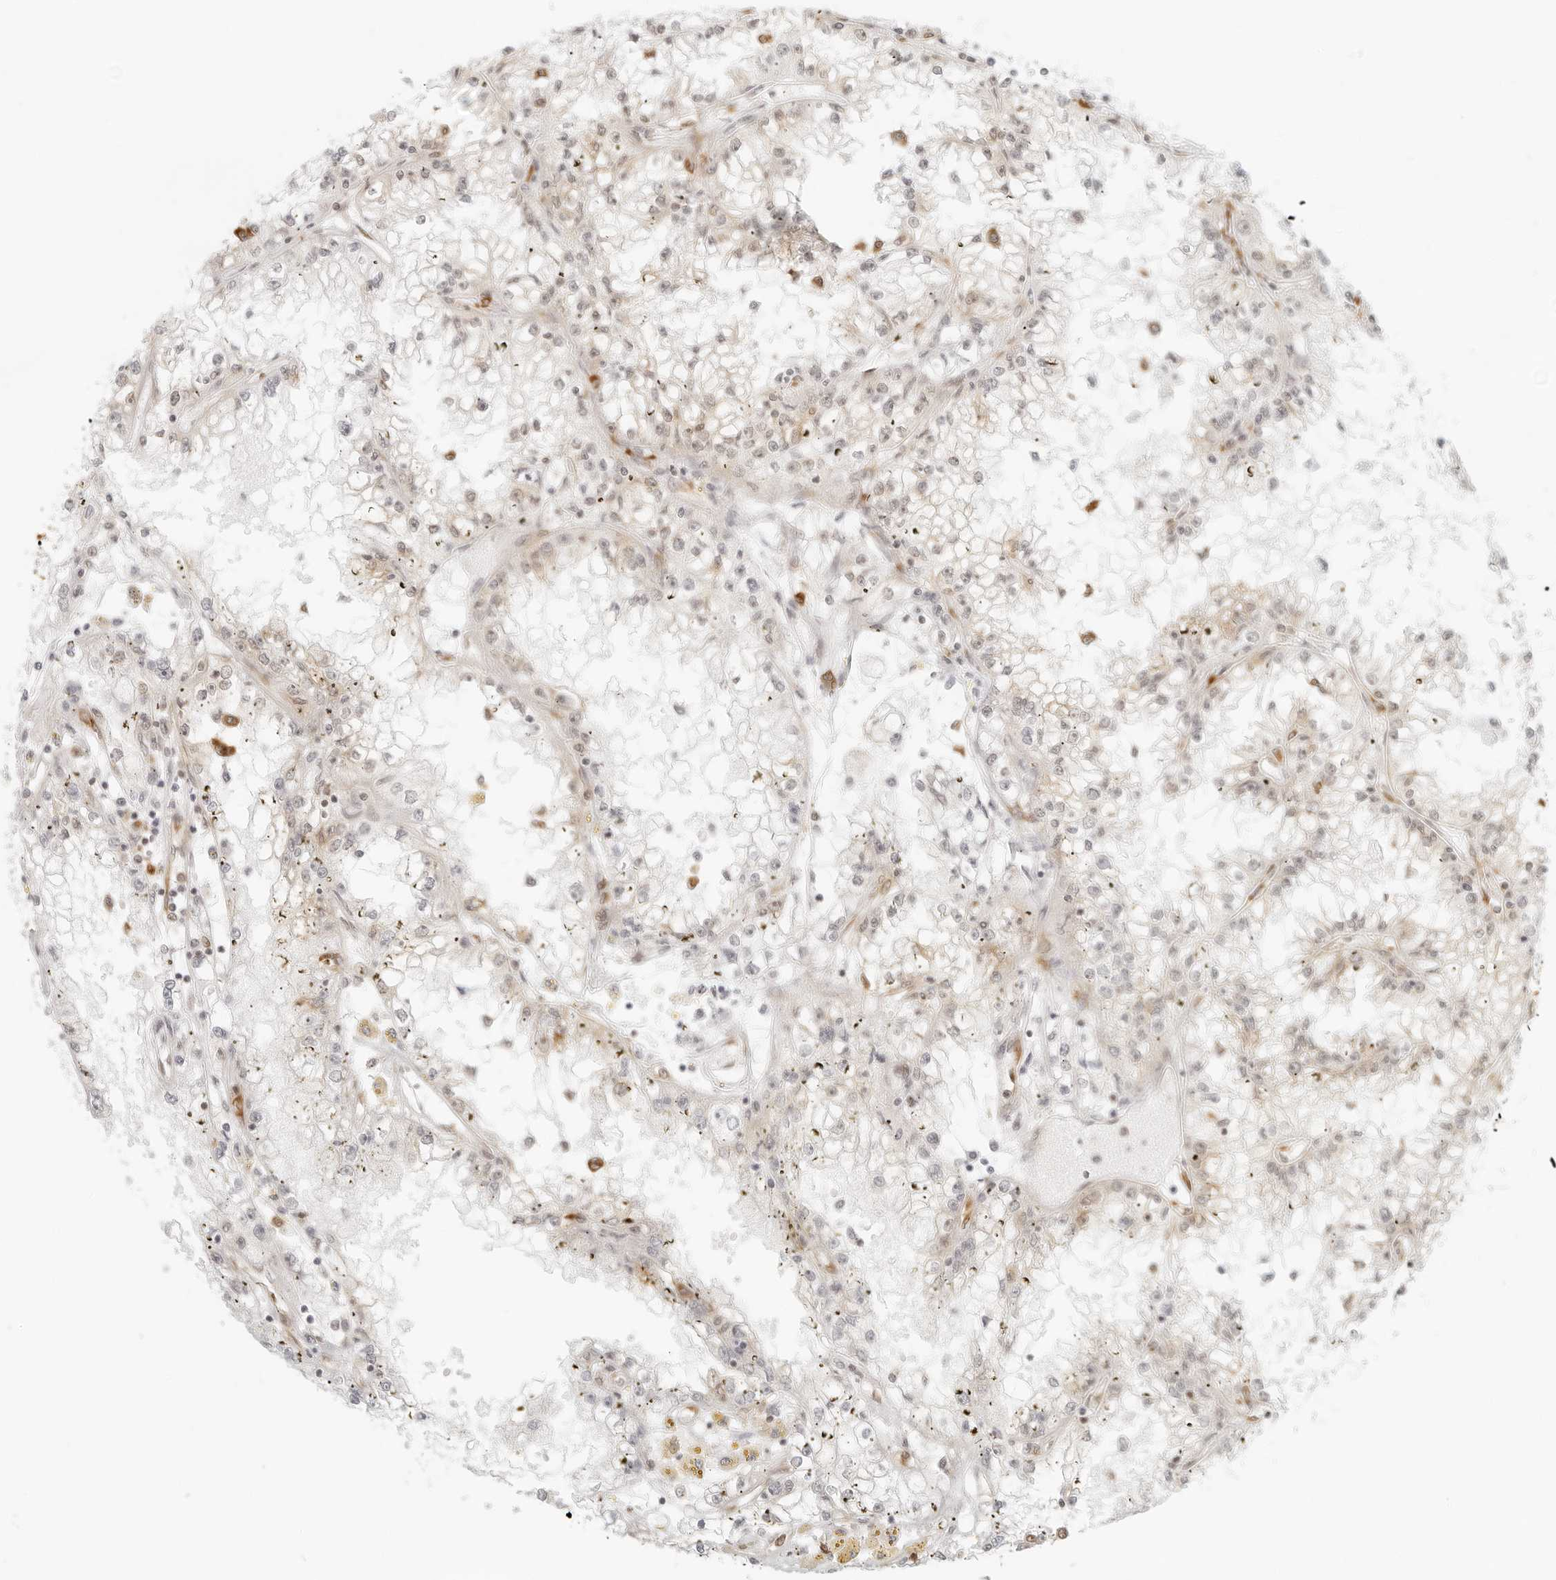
{"staining": {"intensity": "weak", "quantity": "25%-75%", "location": "cytoplasmic/membranous"}, "tissue": "renal cancer", "cell_type": "Tumor cells", "image_type": "cancer", "snomed": [{"axis": "morphology", "description": "Adenocarcinoma, NOS"}, {"axis": "topography", "description": "Kidney"}], "caption": "There is low levels of weak cytoplasmic/membranous staining in tumor cells of renal adenocarcinoma, as demonstrated by immunohistochemical staining (brown color).", "gene": "EIF4G1", "patient": {"sex": "male", "age": 56}}